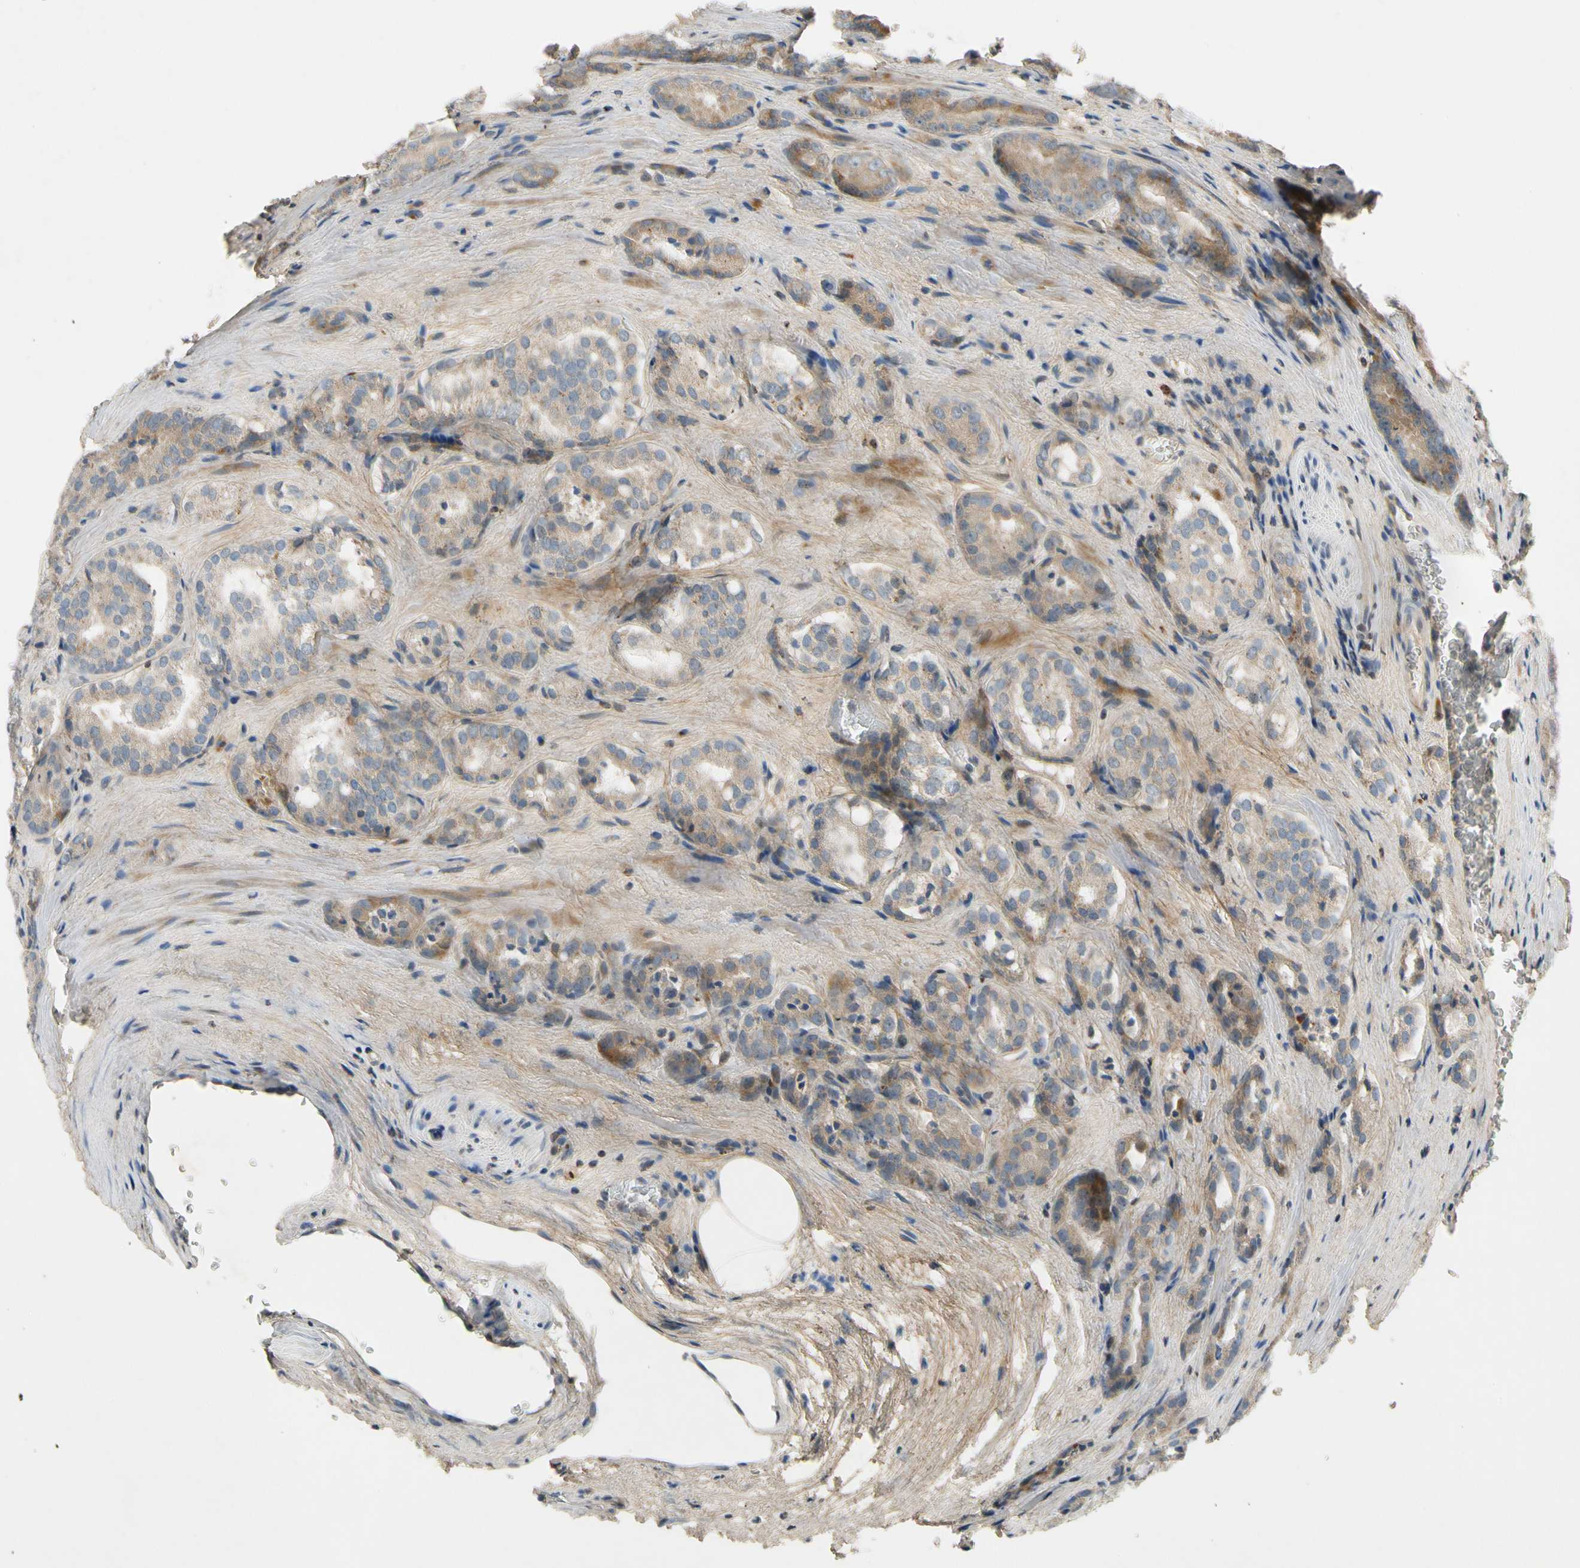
{"staining": {"intensity": "weak", "quantity": ">75%", "location": "cytoplasmic/membranous"}, "tissue": "prostate cancer", "cell_type": "Tumor cells", "image_type": "cancer", "snomed": [{"axis": "morphology", "description": "Adenocarcinoma, High grade"}, {"axis": "topography", "description": "Prostate"}], "caption": "Protein staining by immunohistochemistry demonstrates weak cytoplasmic/membranous positivity in about >75% of tumor cells in prostate cancer.", "gene": "MST1R", "patient": {"sex": "male", "age": 64}}